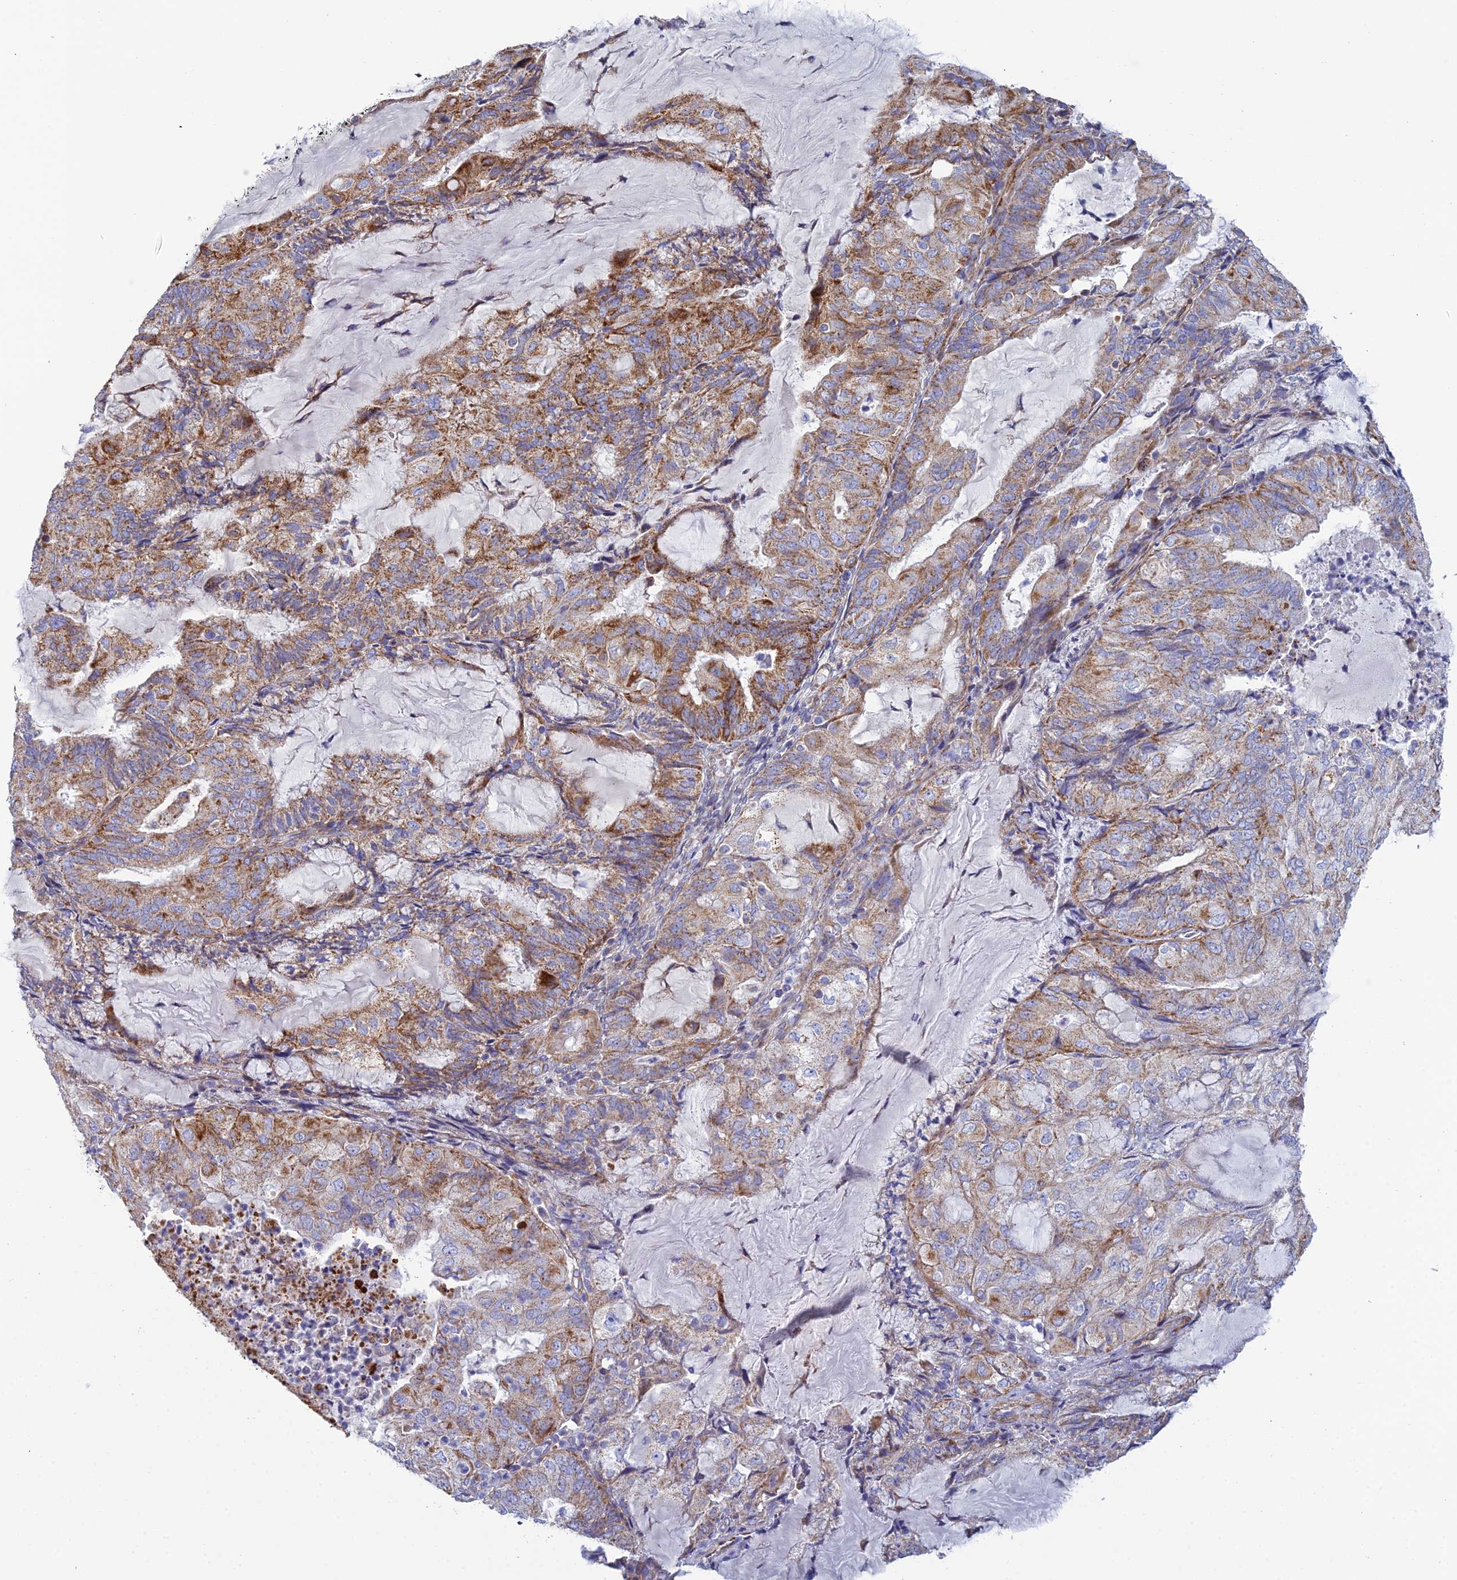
{"staining": {"intensity": "moderate", "quantity": ">75%", "location": "cytoplasmic/membranous"}, "tissue": "endometrial cancer", "cell_type": "Tumor cells", "image_type": "cancer", "snomed": [{"axis": "morphology", "description": "Adenocarcinoma, NOS"}, {"axis": "topography", "description": "Endometrium"}], "caption": "An IHC image of tumor tissue is shown. Protein staining in brown labels moderate cytoplasmic/membranous positivity in endometrial cancer within tumor cells.", "gene": "CSPG4", "patient": {"sex": "female", "age": 81}}